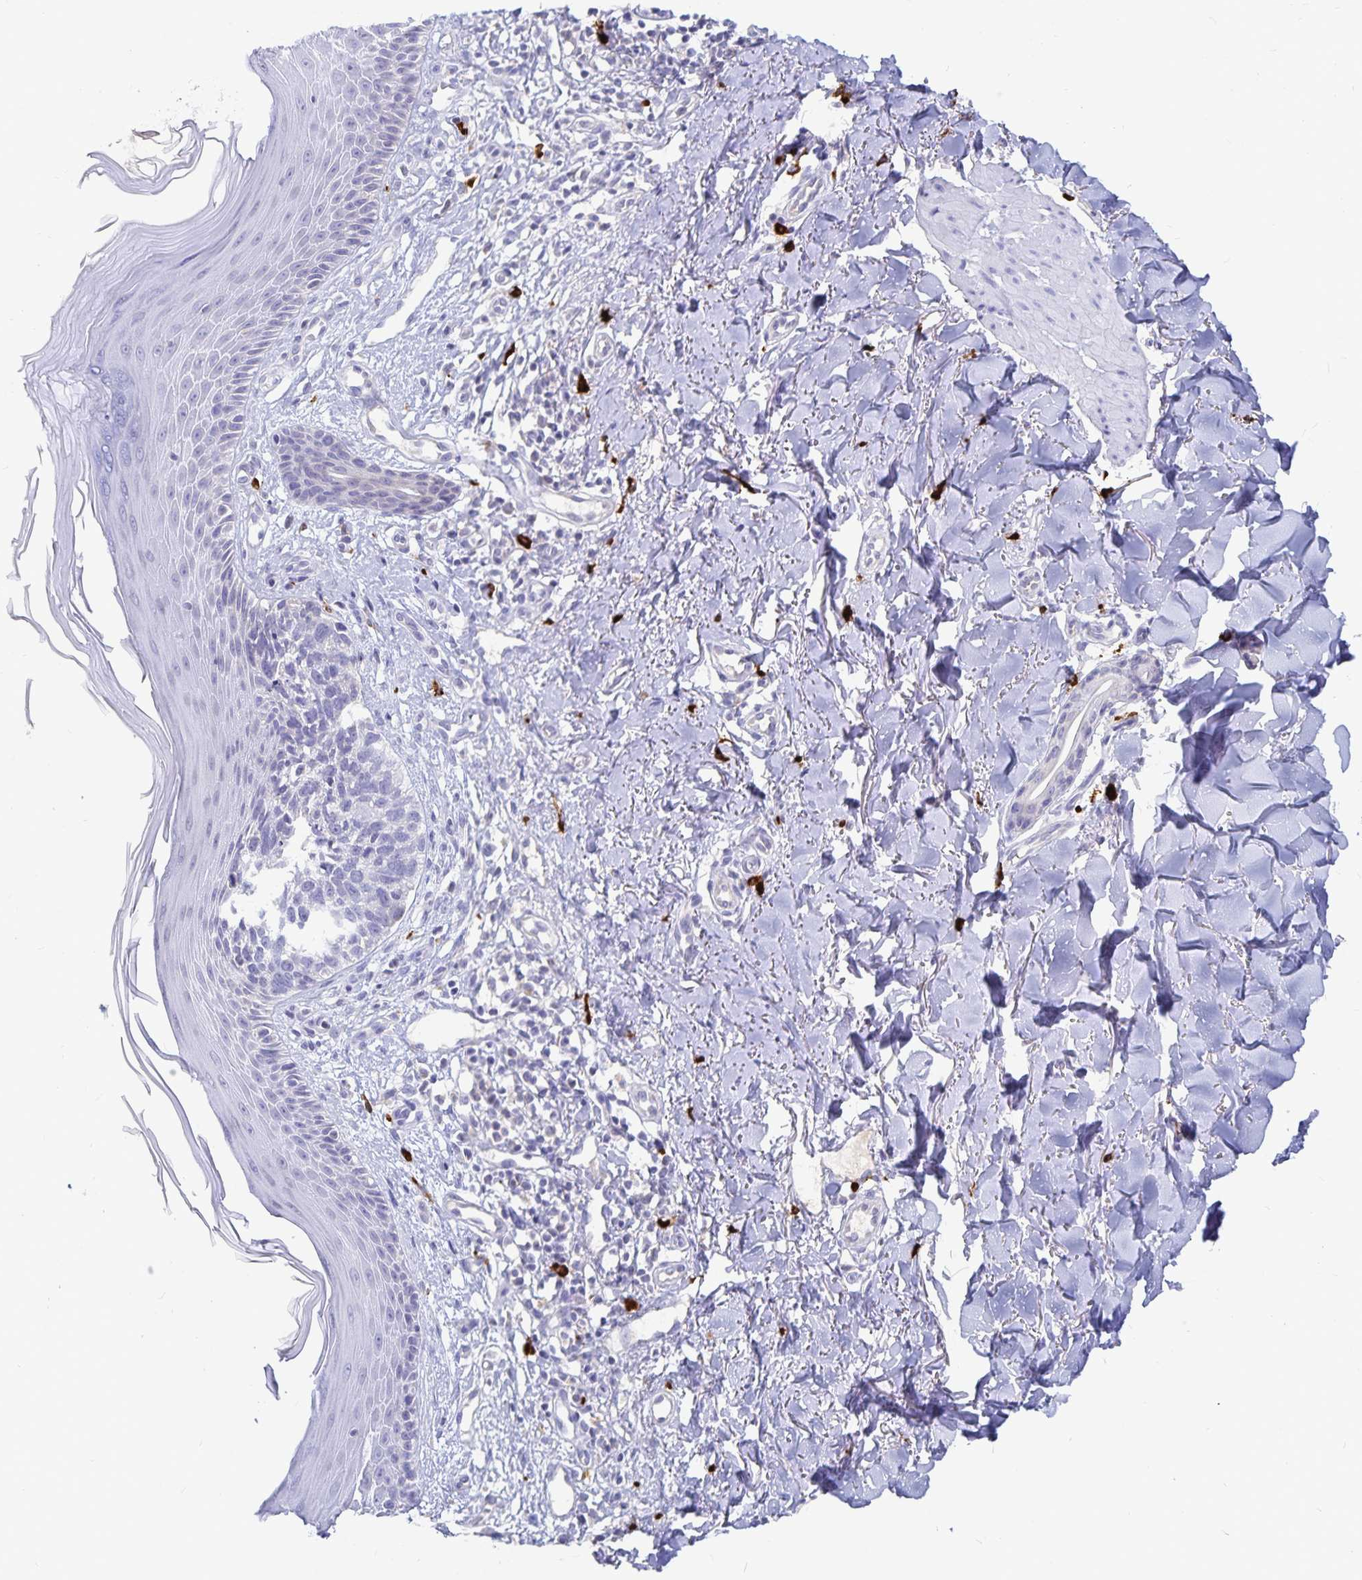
{"staining": {"intensity": "negative", "quantity": "none", "location": "none"}, "tissue": "skin cancer", "cell_type": "Tumor cells", "image_type": "cancer", "snomed": [{"axis": "morphology", "description": "Basal cell carcinoma"}, {"axis": "topography", "description": "Skin"}], "caption": "This histopathology image is of skin basal cell carcinoma stained with immunohistochemistry (IHC) to label a protein in brown with the nuclei are counter-stained blue. There is no expression in tumor cells.", "gene": "PKHD1", "patient": {"sex": "female", "age": 45}}